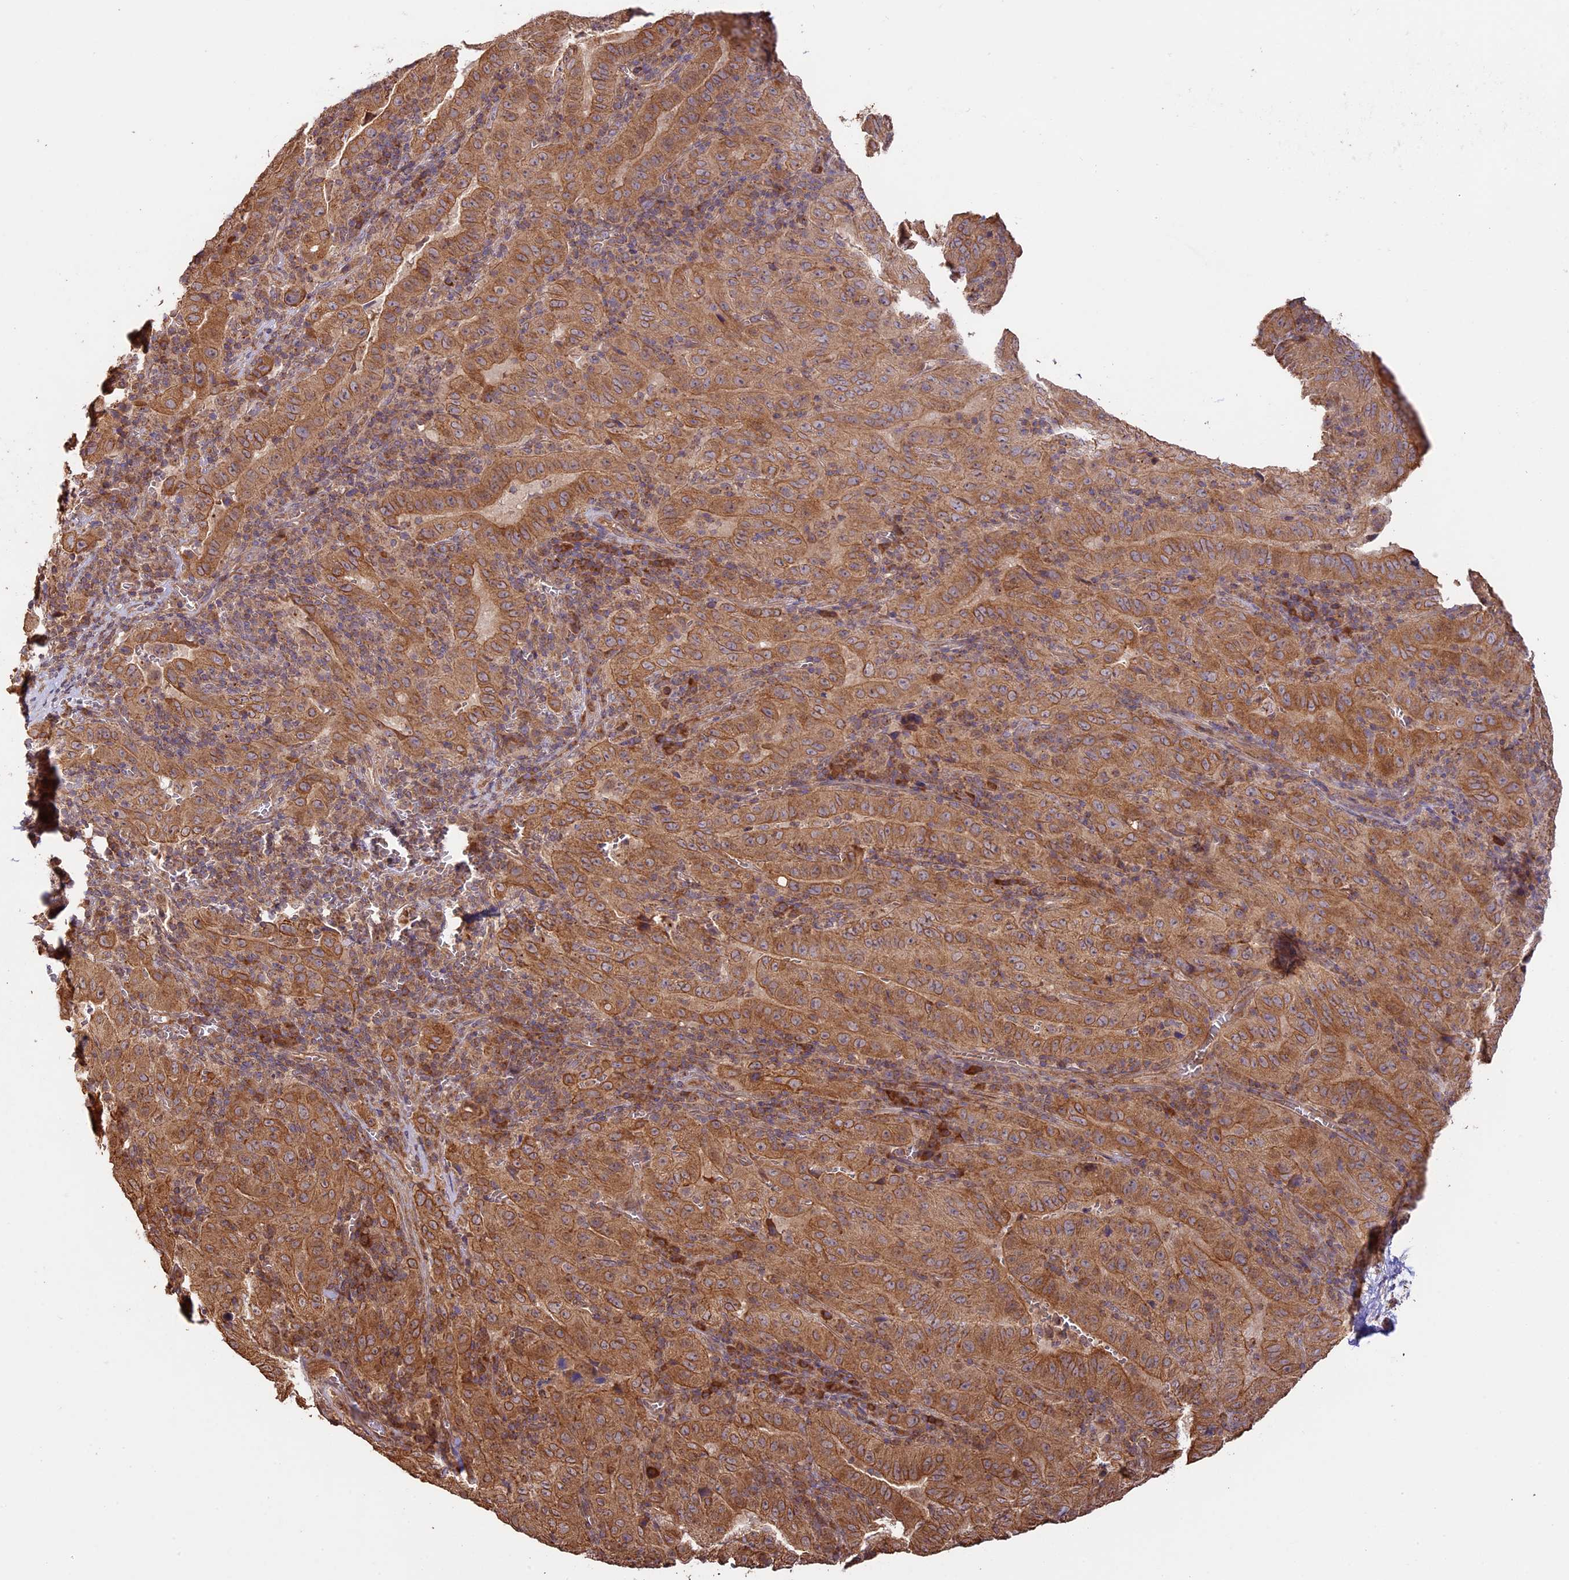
{"staining": {"intensity": "strong", "quantity": ">75%", "location": "cytoplasmic/membranous"}, "tissue": "pancreatic cancer", "cell_type": "Tumor cells", "image_type": "cancer", "snomed": [{"axis": "morphology", "description": "Adenocarcinoma, NOS"}, {"axis": "topography", "description": "Pancreas"}], "caption": "This photomicrograph displays immunohistochemistry staining of pancreatic cancer (adenocarcinoma), with high strong cytoplasmic/membranous positivity in approximately >75% of tumor cells.", "gene": "BCAS4", "patient": {"sex": "male", "age": 63}}